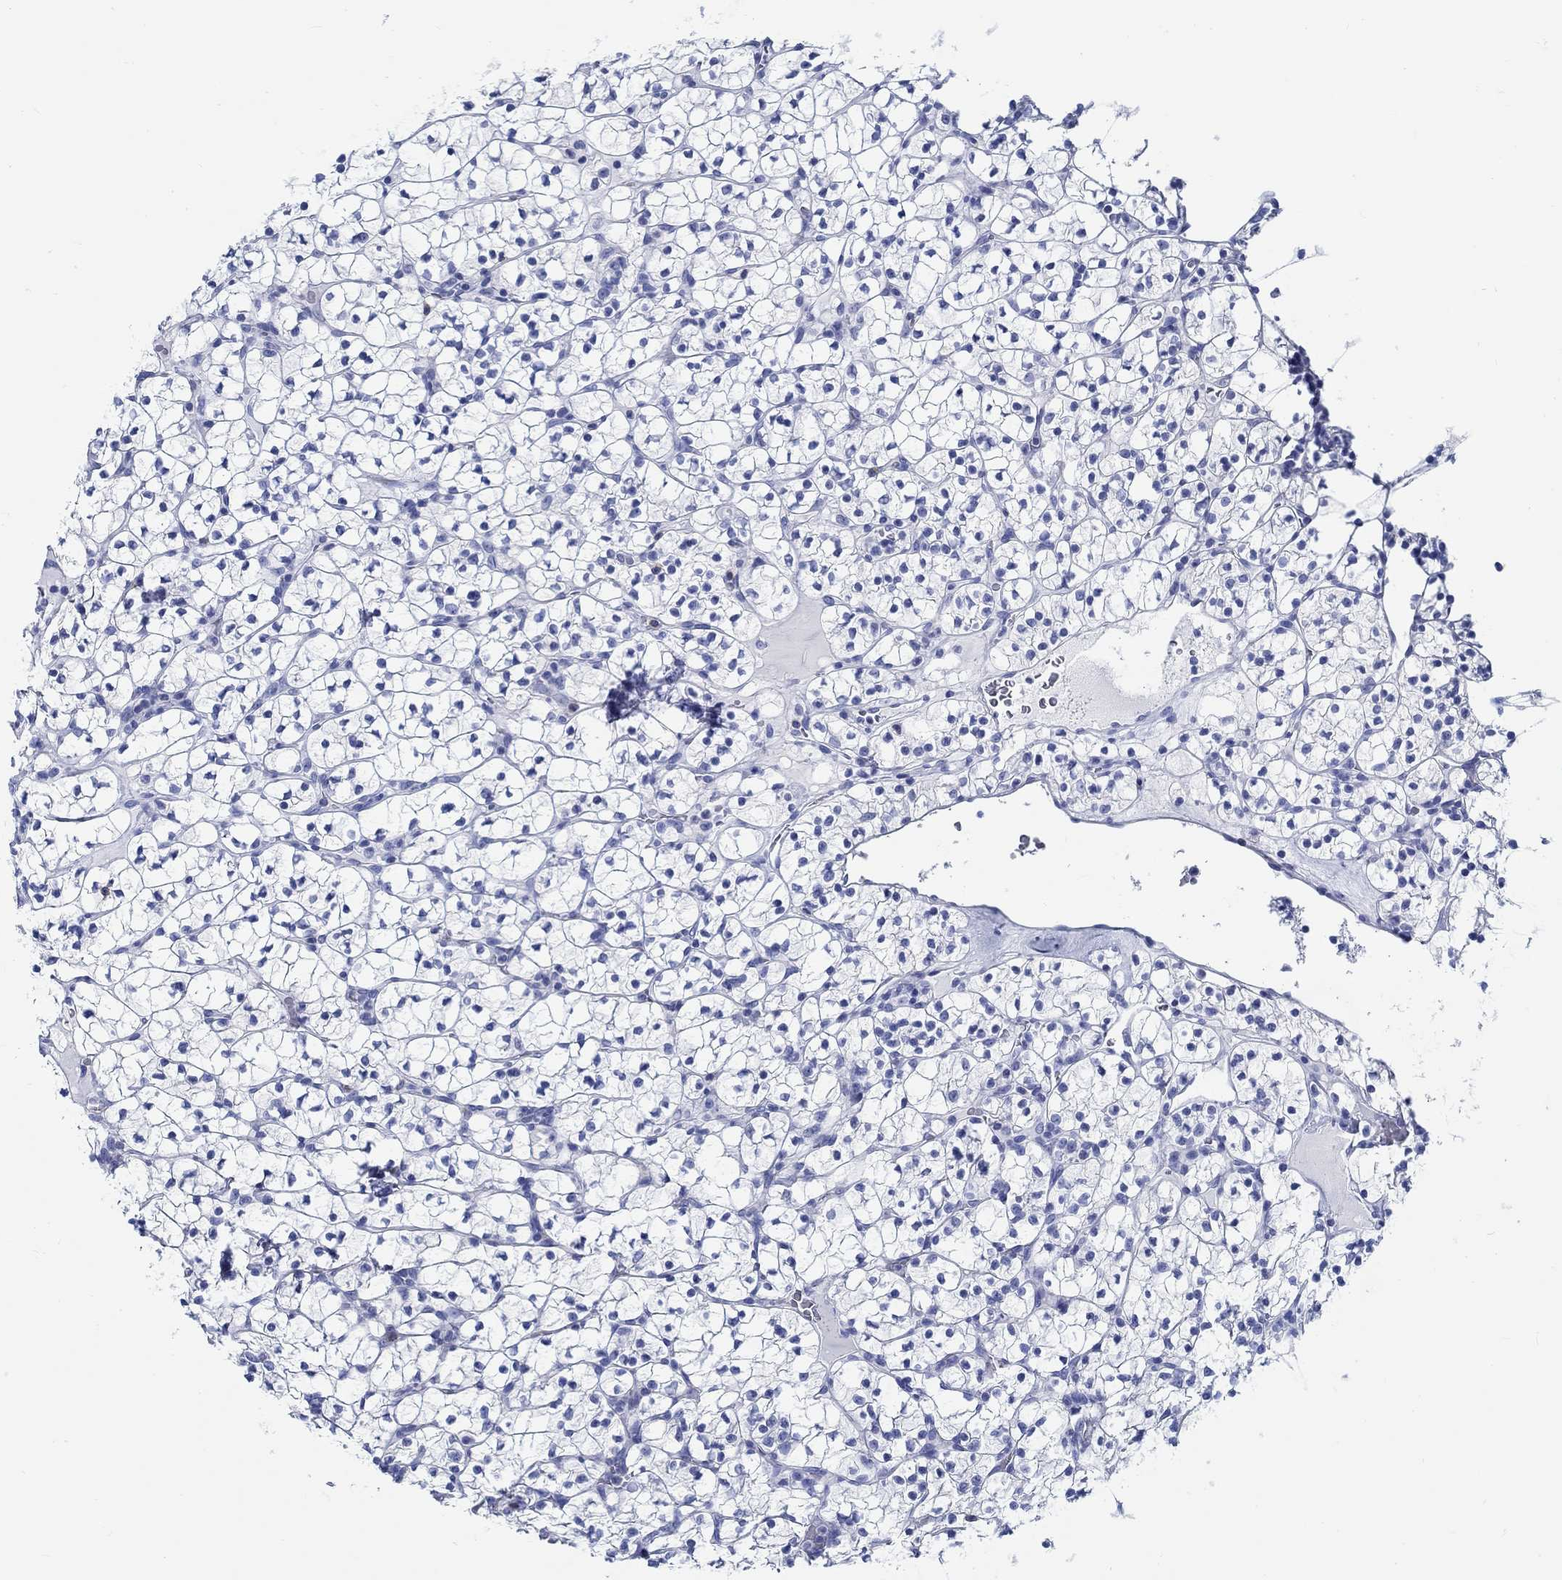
{"staining": {"intensity": "negative", "quantity": "none", "location": "none"}, "tissue": "renal cancer", "cell_type": "Tumor cells", "image_type": "cancer", "snomed": [{"axis": "morphology", "description": "Adenocarcinoma, NOS"}, {"axis": "topography", "description": "Kidney"}], "caption": "A high-resolution histopathology image shows IHC staining of renal cancer (adenocarcinoma), which exhibits no significant expression in tumor cells.", "gene": "FBXO2", "patient": {"sex": "female", "age": 89}}